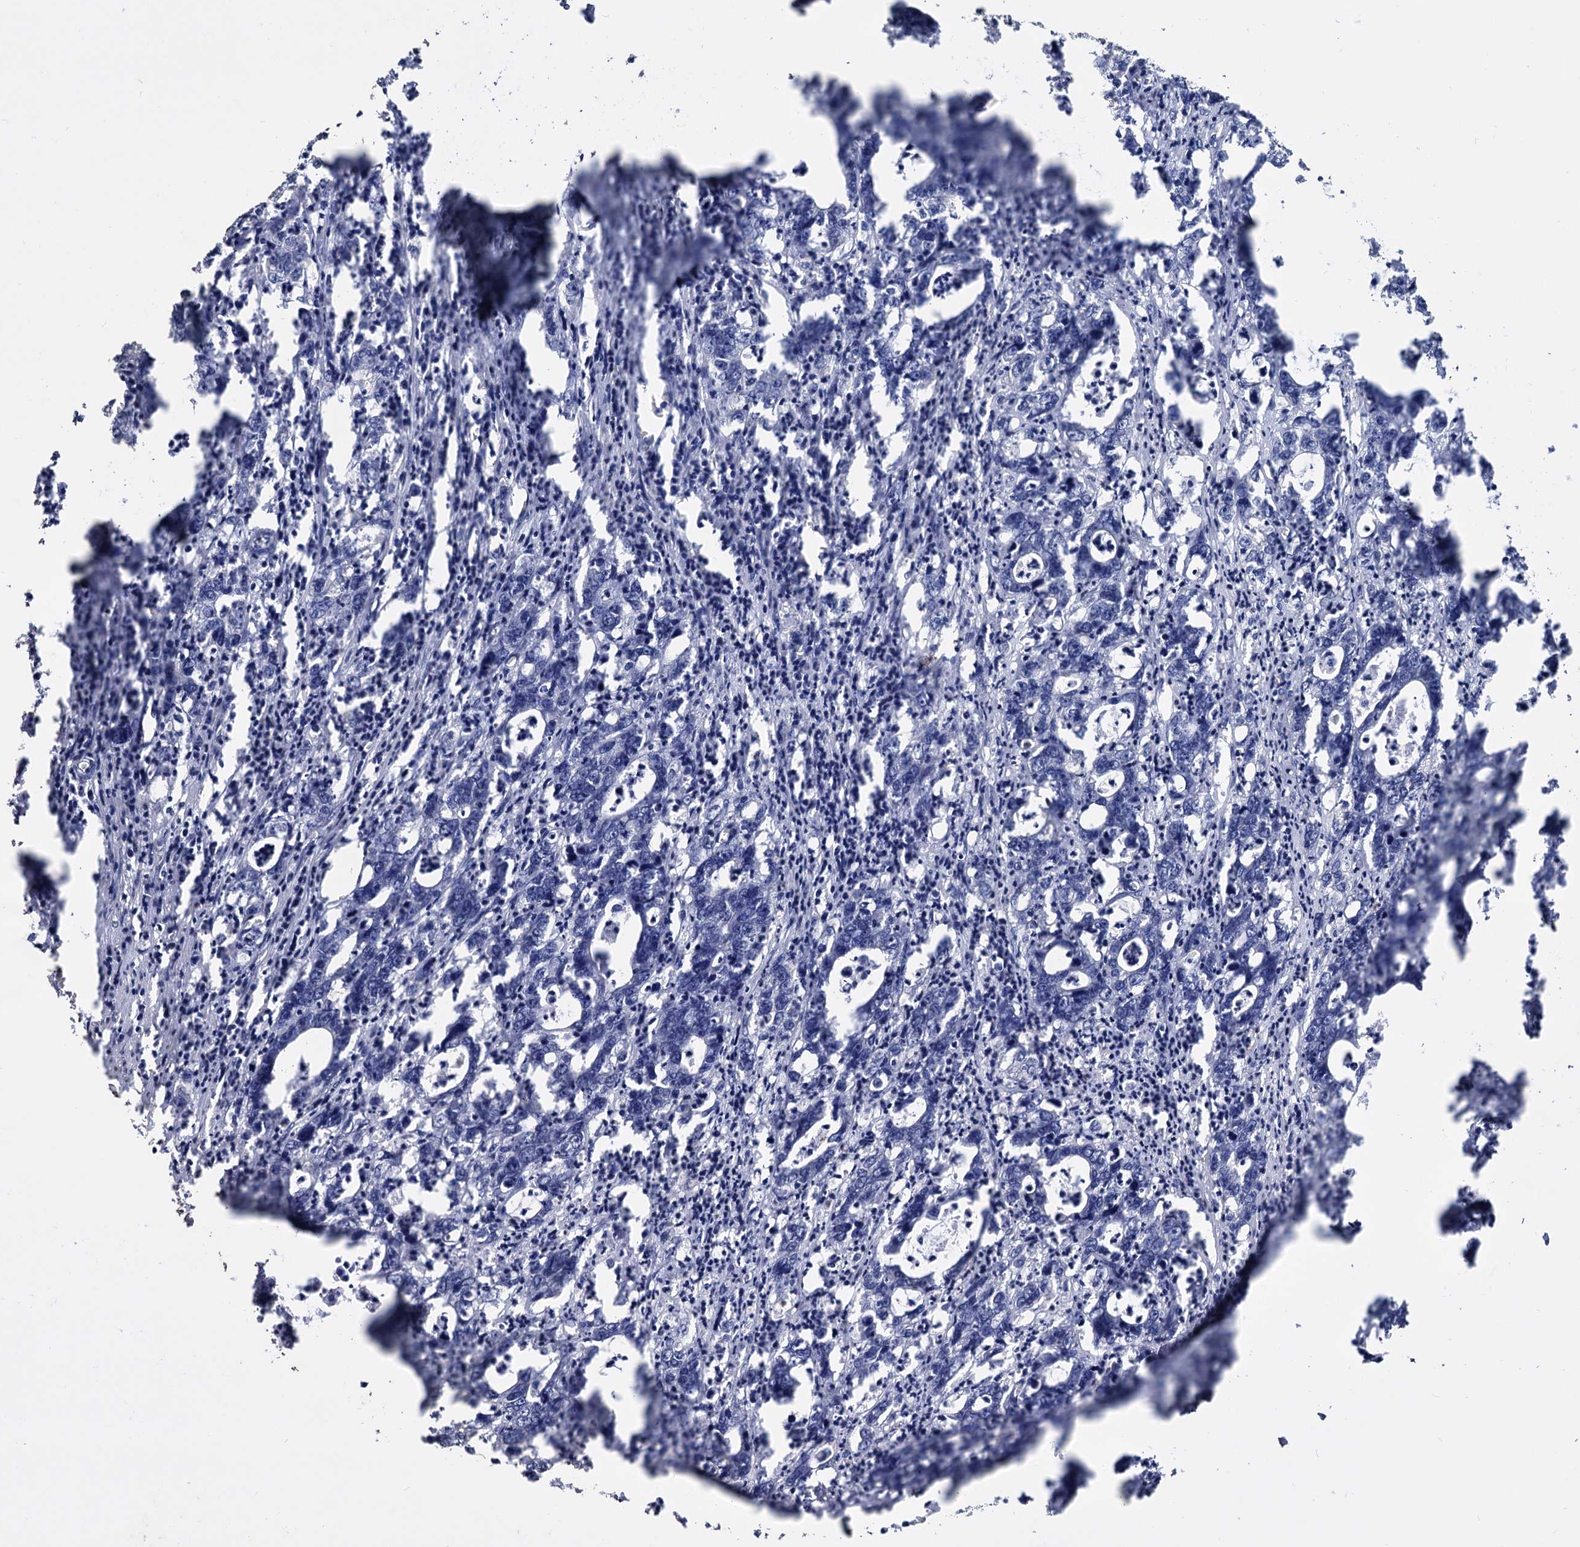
{"staining": {"intensity": "negative", "quantity": "none", "location": "none"}, "tissue": "colorectal cancer", "cell_type": "Tumor cells", "image_type": "cancer", "snomed": [{"axis": "morphology", "description": "Adenocarcinoma, NOS"}, {"axis": "topography", "description": "Colon"}], "caption": "An IHC image of colorectal cancer (adenocarcinoma) is shown. There is no staining in tumor cells of colorectal cancer (adenocarcinoma).", "gene": "NPAS4", "patient": {"sex": "female", "age": 75}}